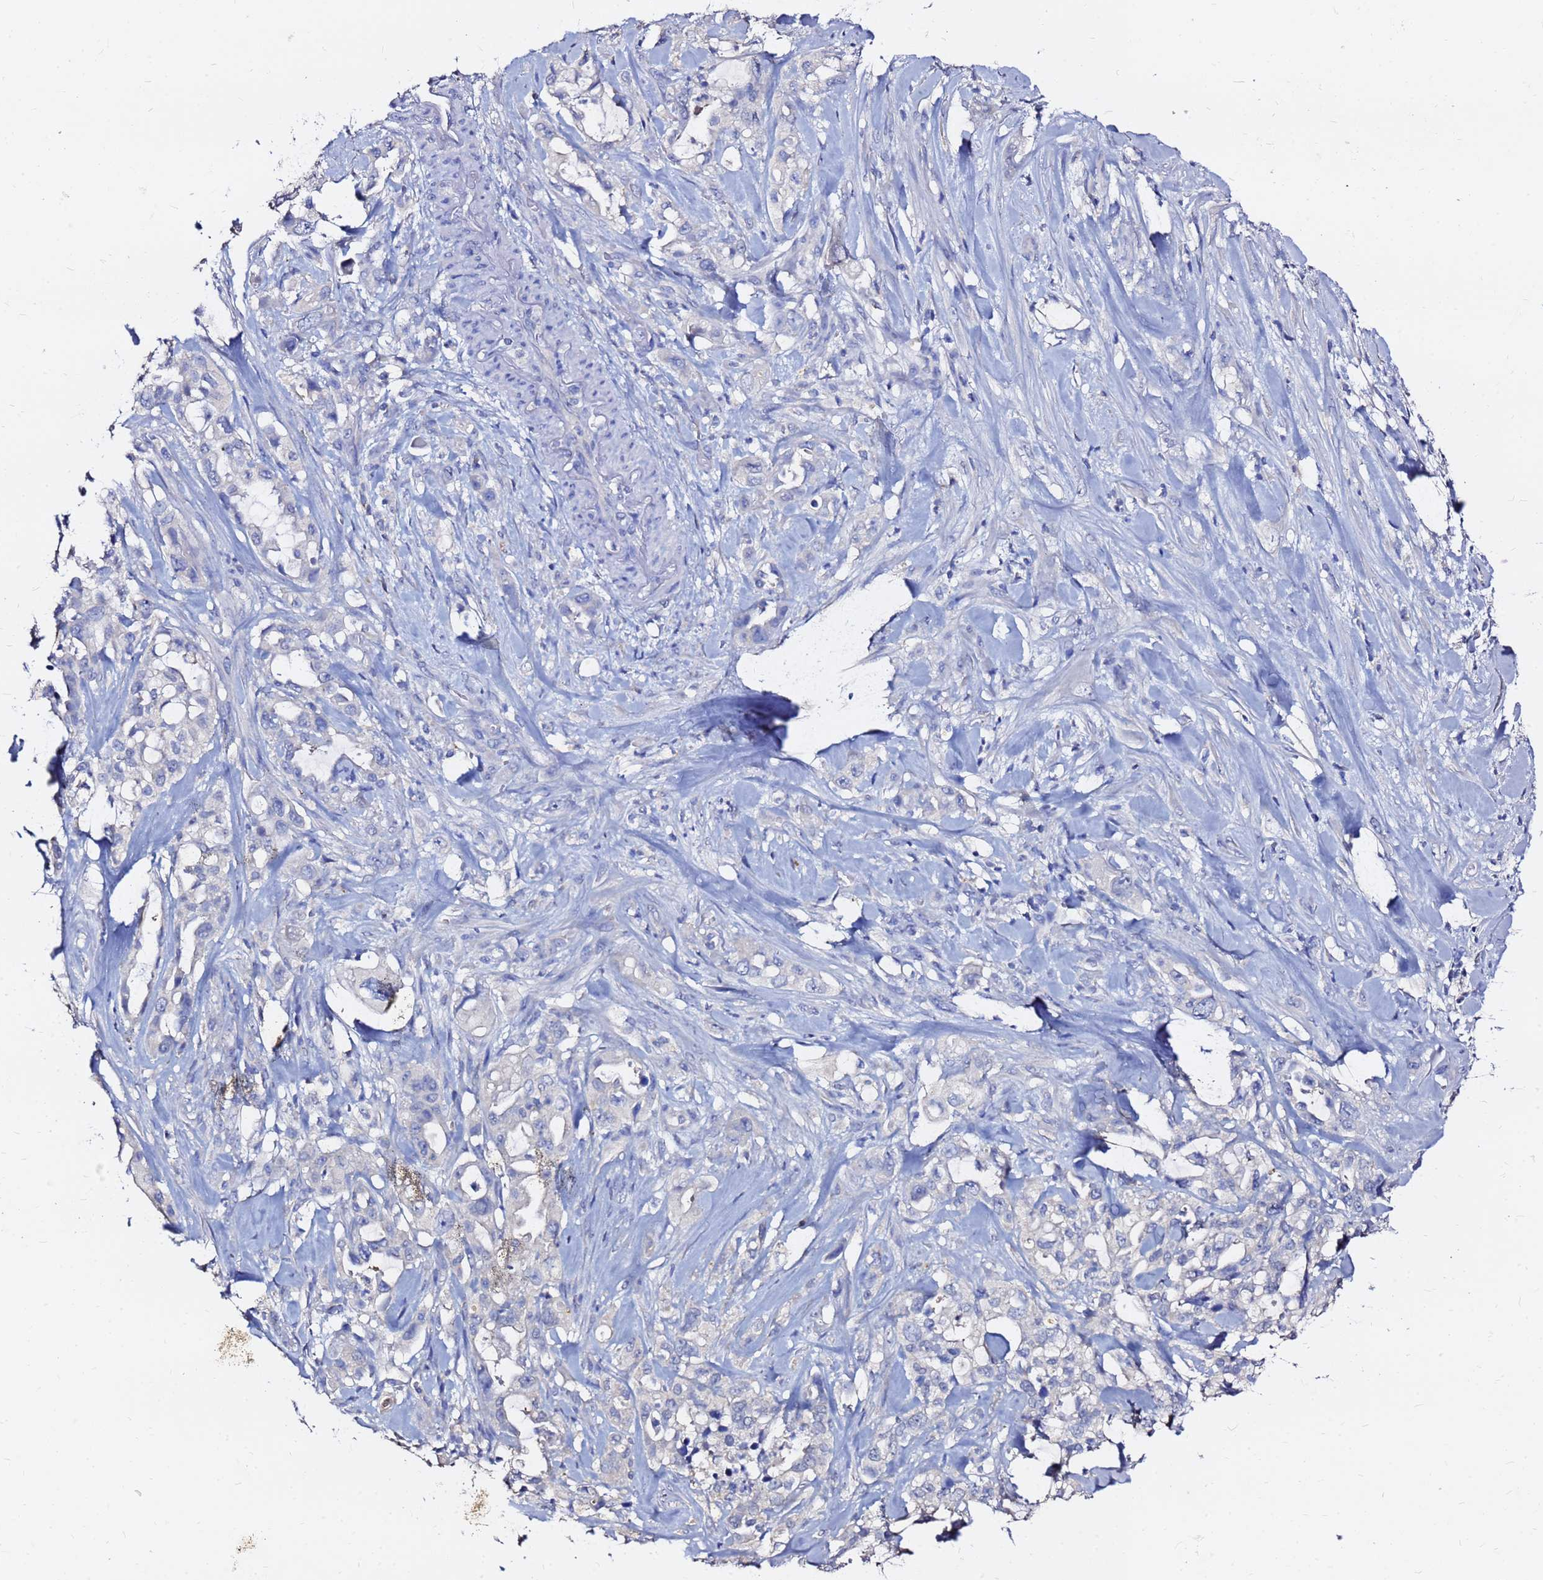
{"staining": {"intensity": "negative", "quantity": "none", "location": "none"}, "tissue": "pancreatic cancer", "cell_type": "Tumor cells", "image_type": "cancer", "snomed": [{"axis": "morphology", "description": "Adenocarcinoma, NOS"}, {"axis": "topography", "description": "Pancreas"}], "caption": "A high-resolution image shows IHC staining of pancreatic adenocarcinoma, which exhibits no significant positivity in tumor cells. (Stains: DAB immunohistochemistry with hematoxylin counter stain, Microscopy: brightfield microscopy at high magnification).", "gene": "FAM183A", "patient": {"sex": "female", "age": 61}}